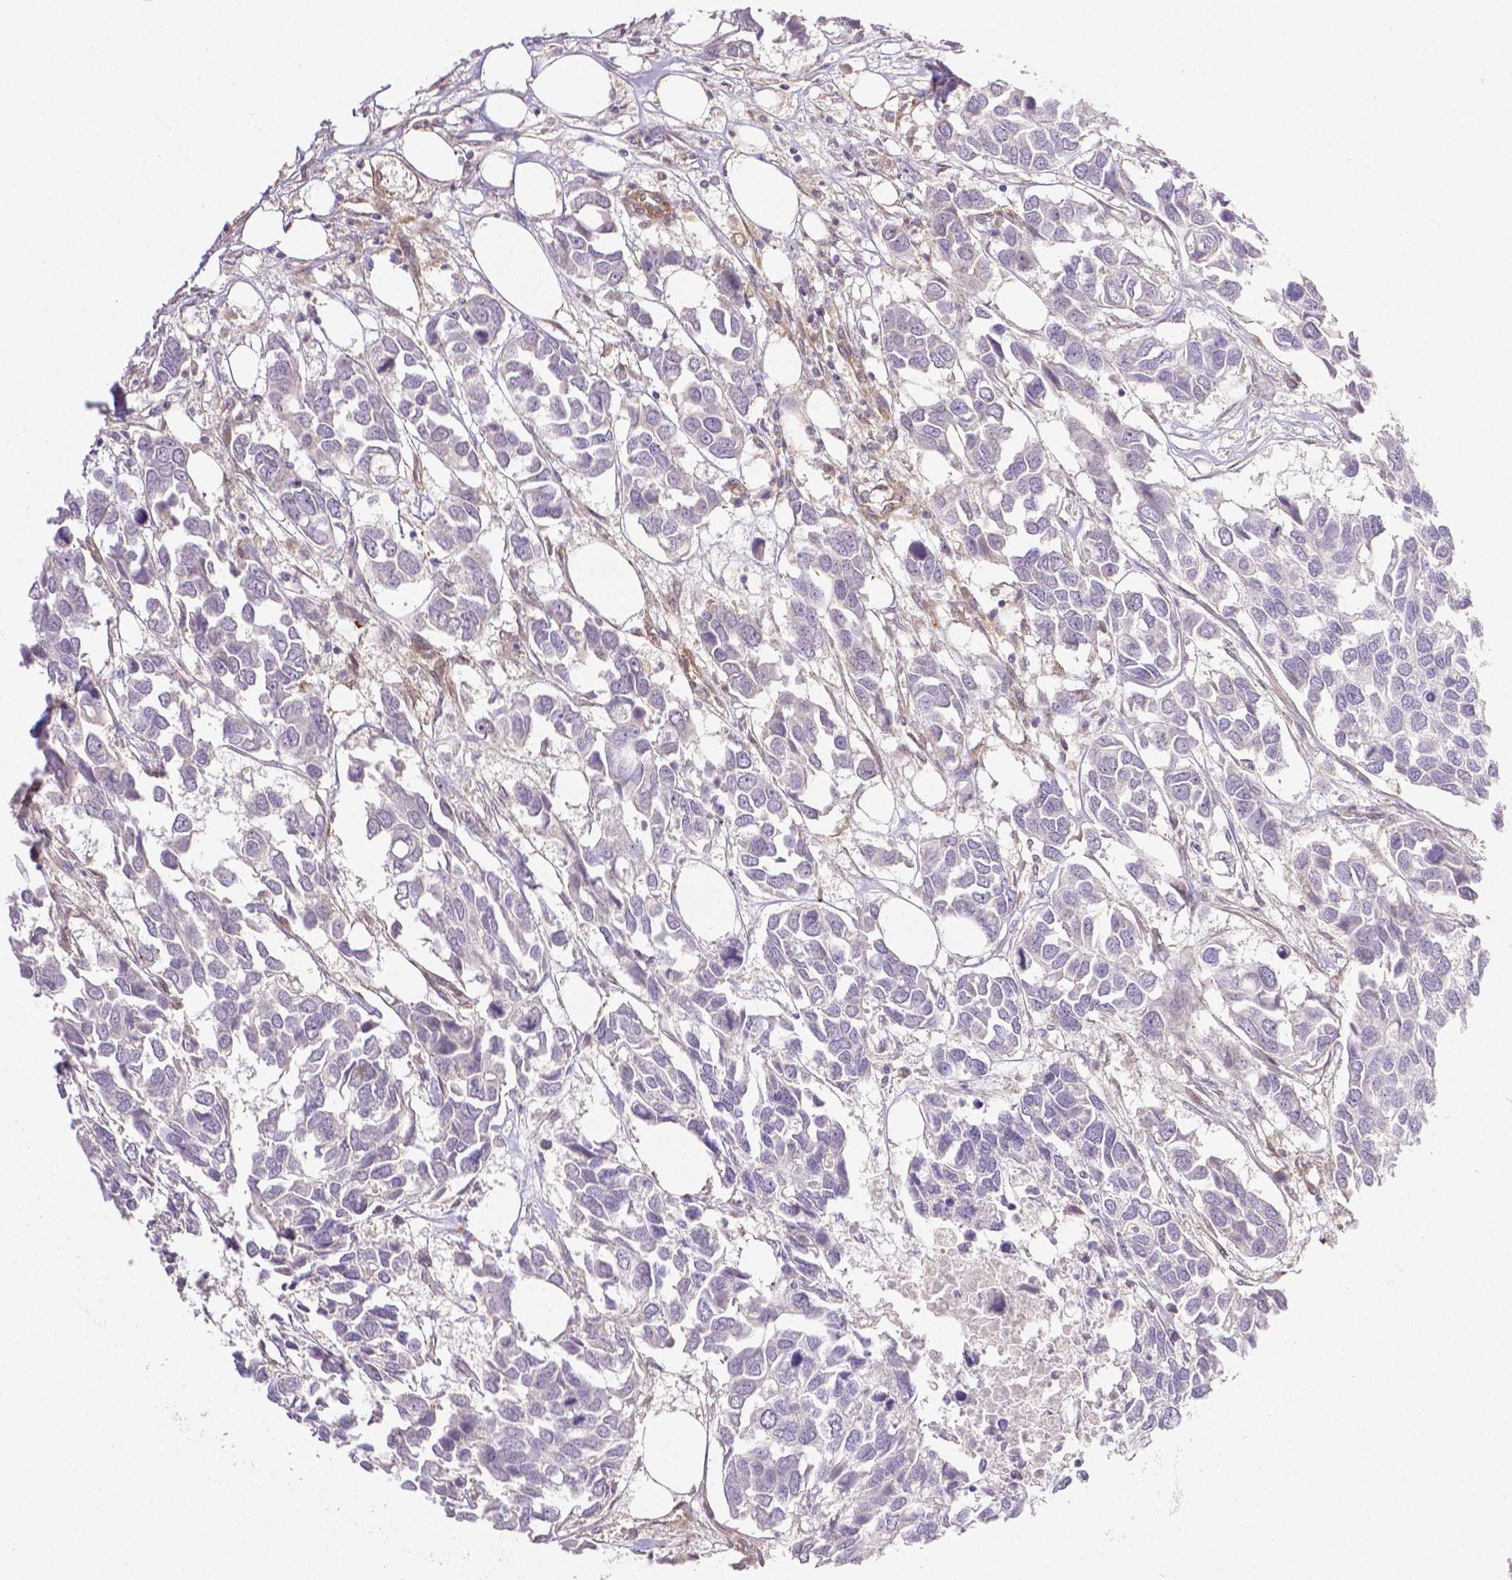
{"staining": {"intensity": "negative", "quantity": "none", "location": "none"}, "tissue": "breast cancer", "cell_type": "Tumor cells", "image_type": "cancer", "snomed": [{"axis": "morphology", "description": "Duct carcinoma"}, {"axis": "topography", "description": "Breast"}], "caption": "A high-resolution micrograph shows IHC staining of breast cancer (infiltrating ductal carcinoma), which shows no significant expression in tumor cells. (Brightfield microscopy of DAB IHC at high magnification).", "gene": "THY1", "patient": {"sex": "female", "age": 83}}